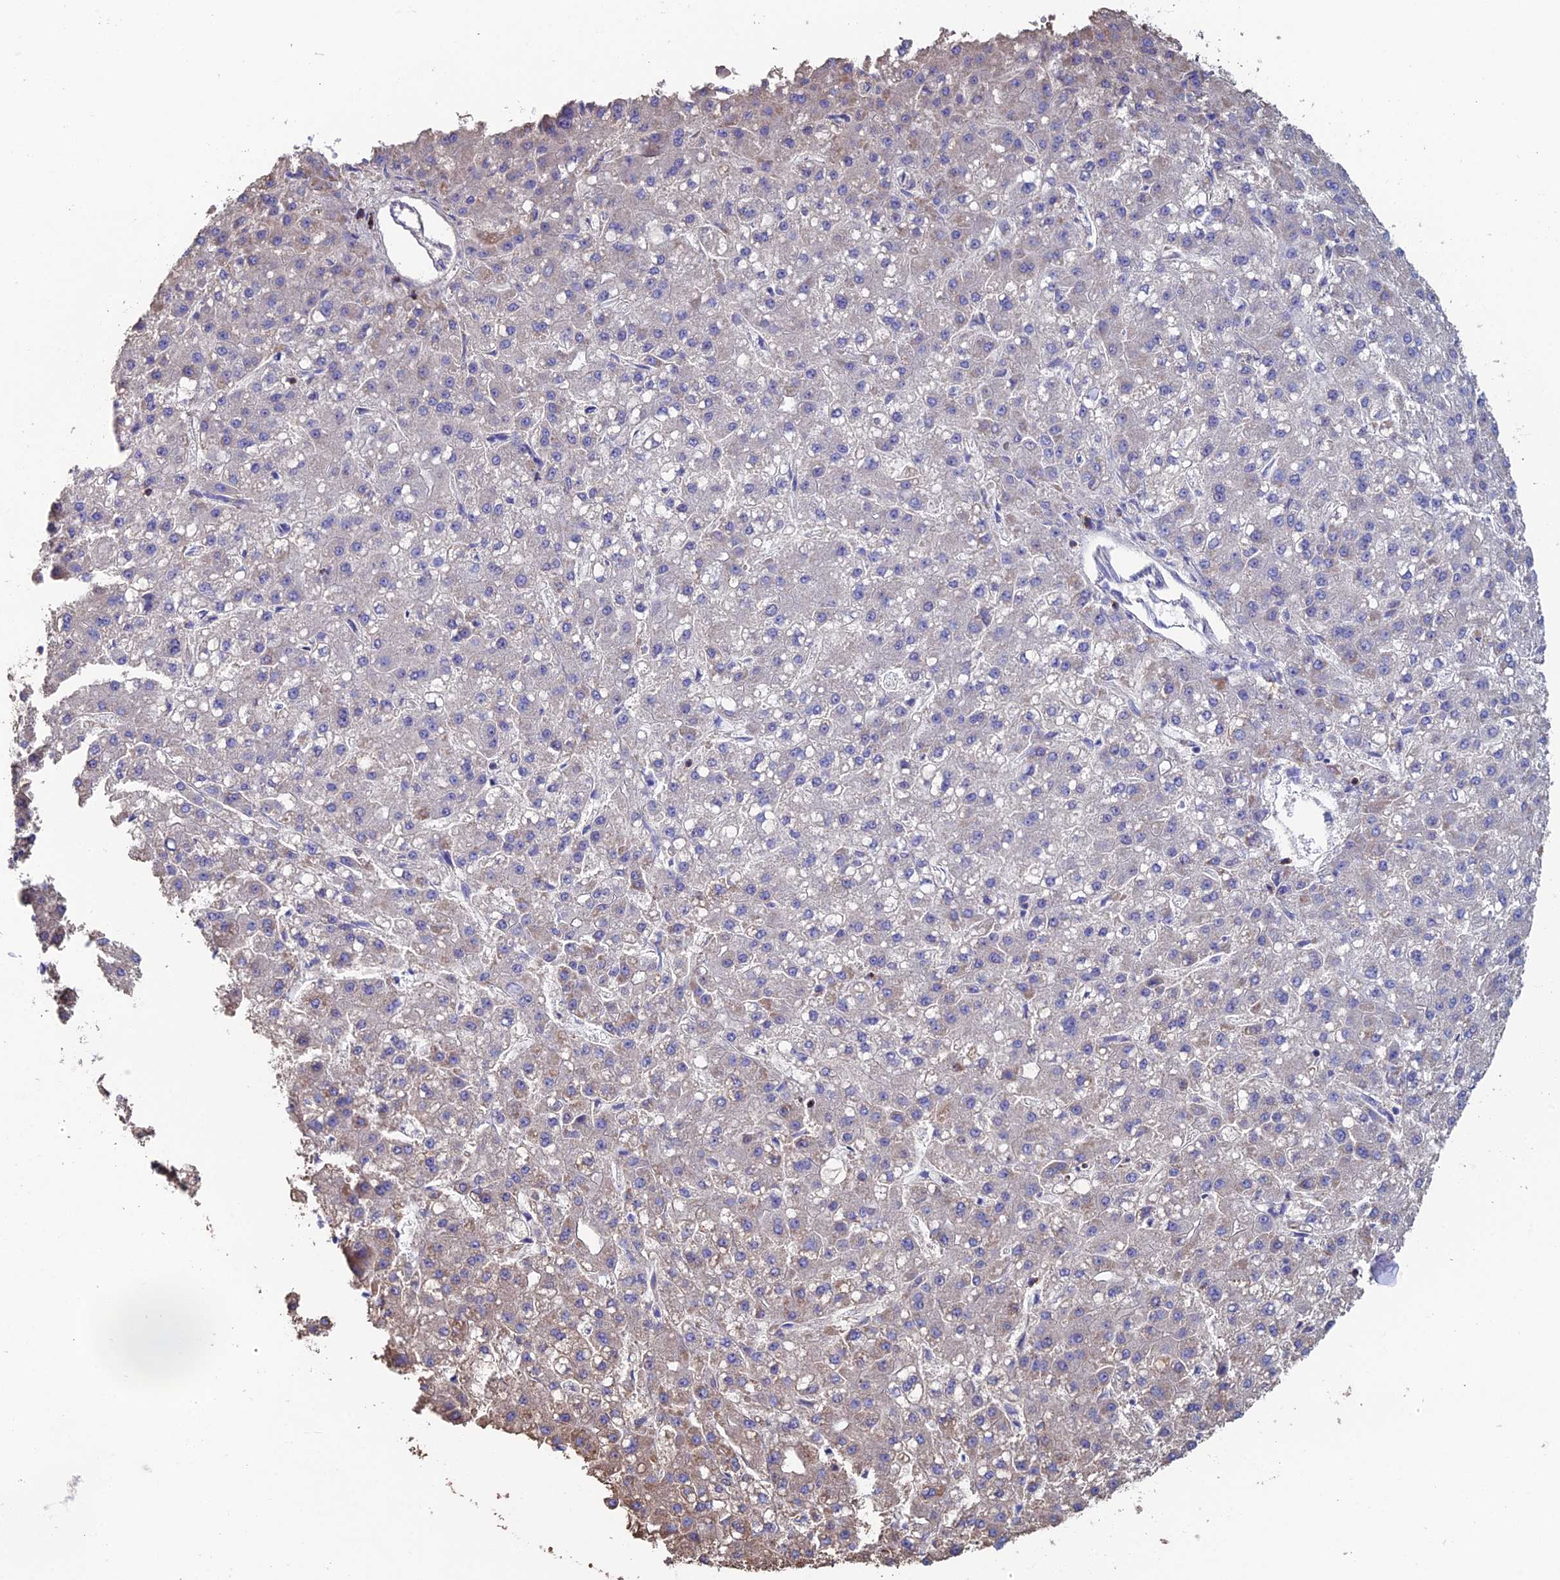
{"staining": {"intensity": "weak", "quantity": "<25%", "location": "cytoplasmic/membranous"}, "tissue": "liver cancer", "cell_type": "Tumor cells", "image_type": "cancer", "snomed": [{"axis": "morphology", "description": "Carcinoma, Hepatocellular, NOS"}, {"axis": "topography", "description": "Liver"}], "caption": "This is a photomicrograph of immunohistochemistry staining of liver cancer, which shows no expression in tumor cells.", "gene": "SPOCK2", "patient": {"sex": "male", "age": 67}}